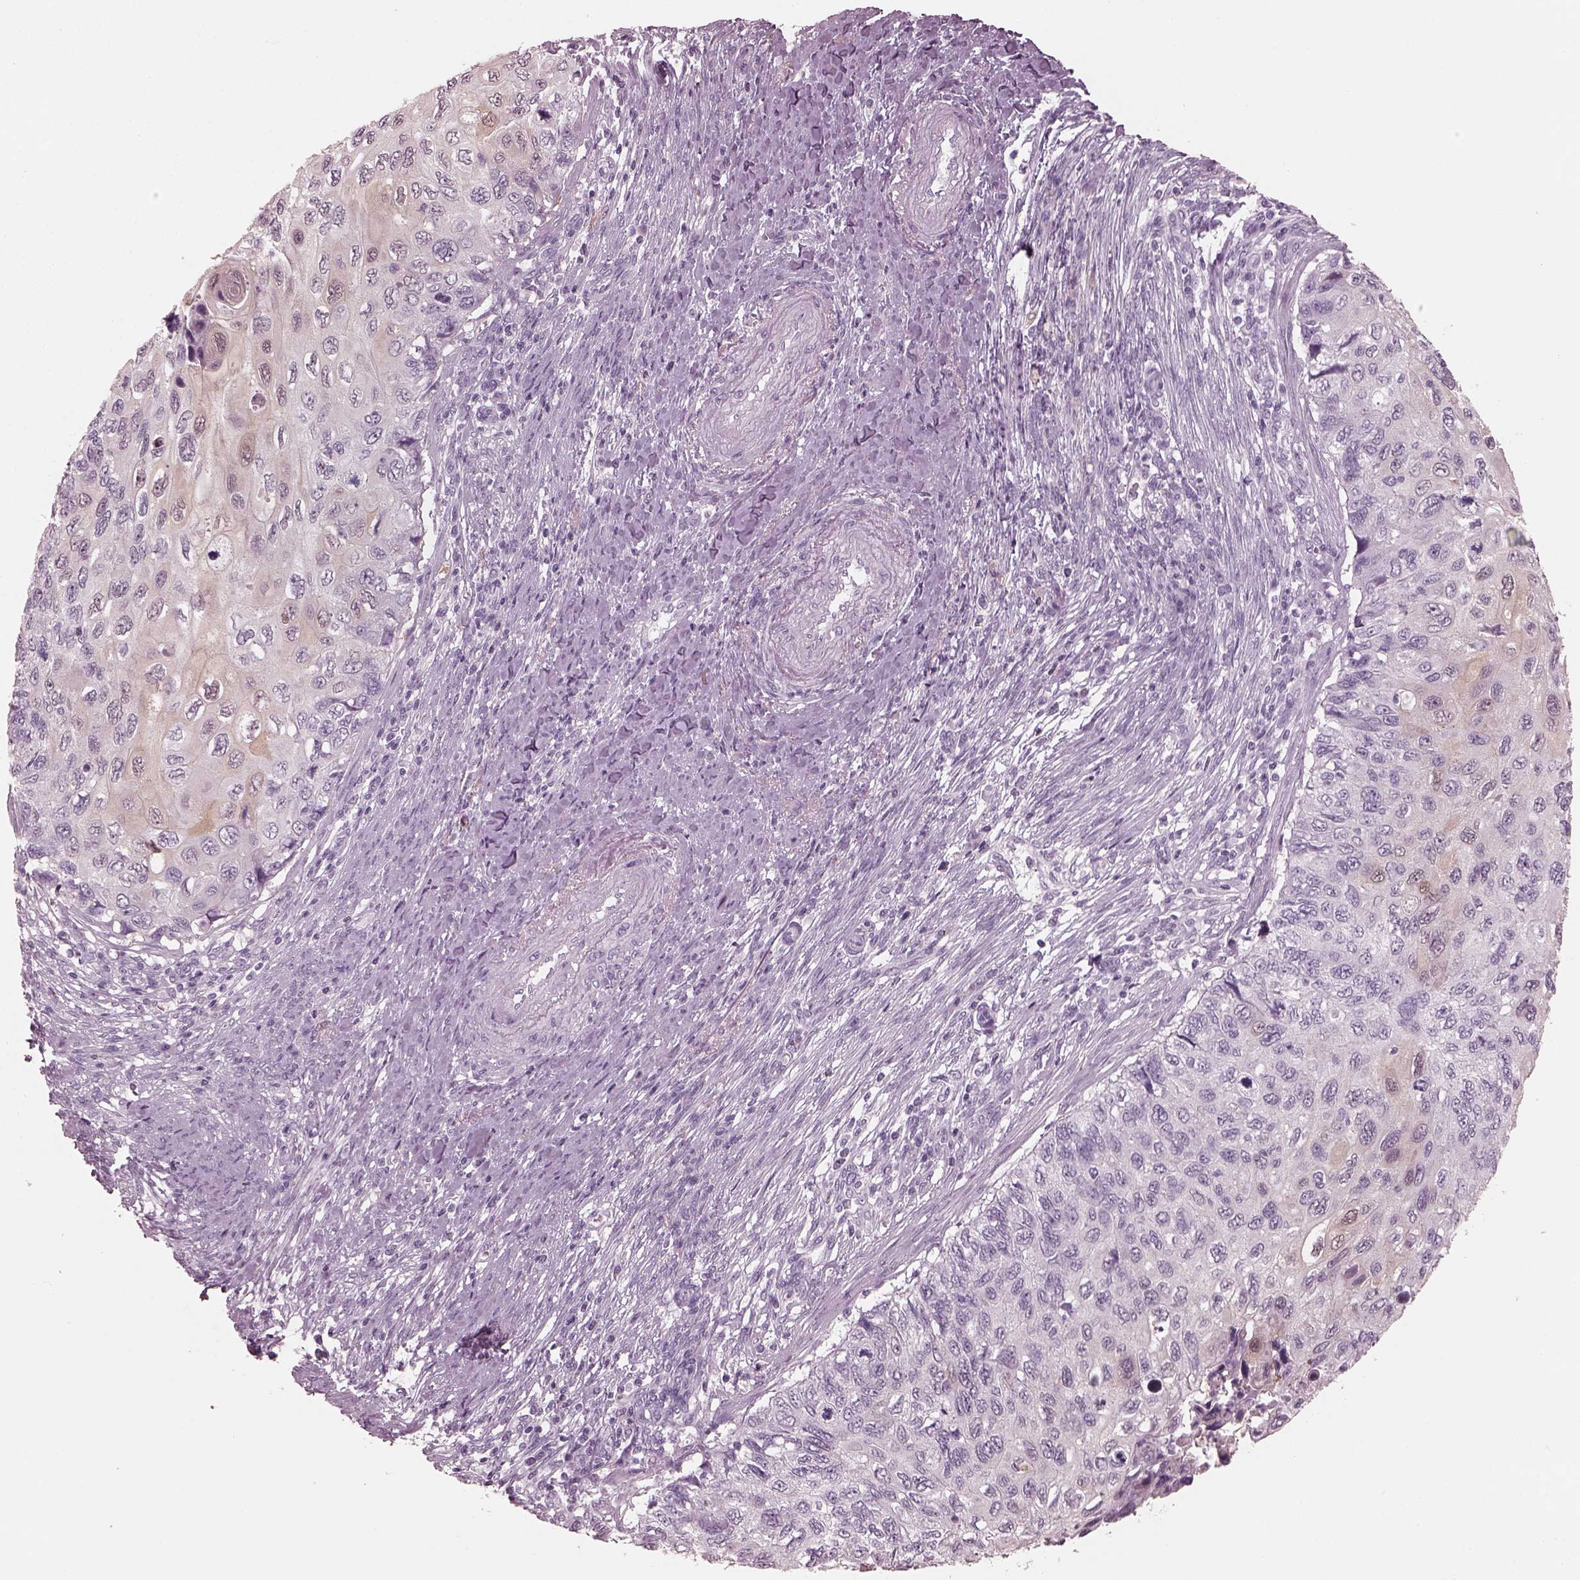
{"staining": {"intensity": "negative", "quantity": "none", "location": "none"}, "tissue": "cervical cancer", "cell_type": "Tumor cells", "image_type": "cancer", "snomed": [{"axis": "morphology", "description": "Squamous cell carcinoma, NOS"}, {"axis": "topography", "description": "Cervix"}], "caption": "Tumor cells are negative for protein expression in human cervical cancer (squamous cell carcinoma). (DAB immunohistochemistry with hematoxylin counter stain).", "gene": "C2orf81", "patient": {"sex": "female", "age": 70}}